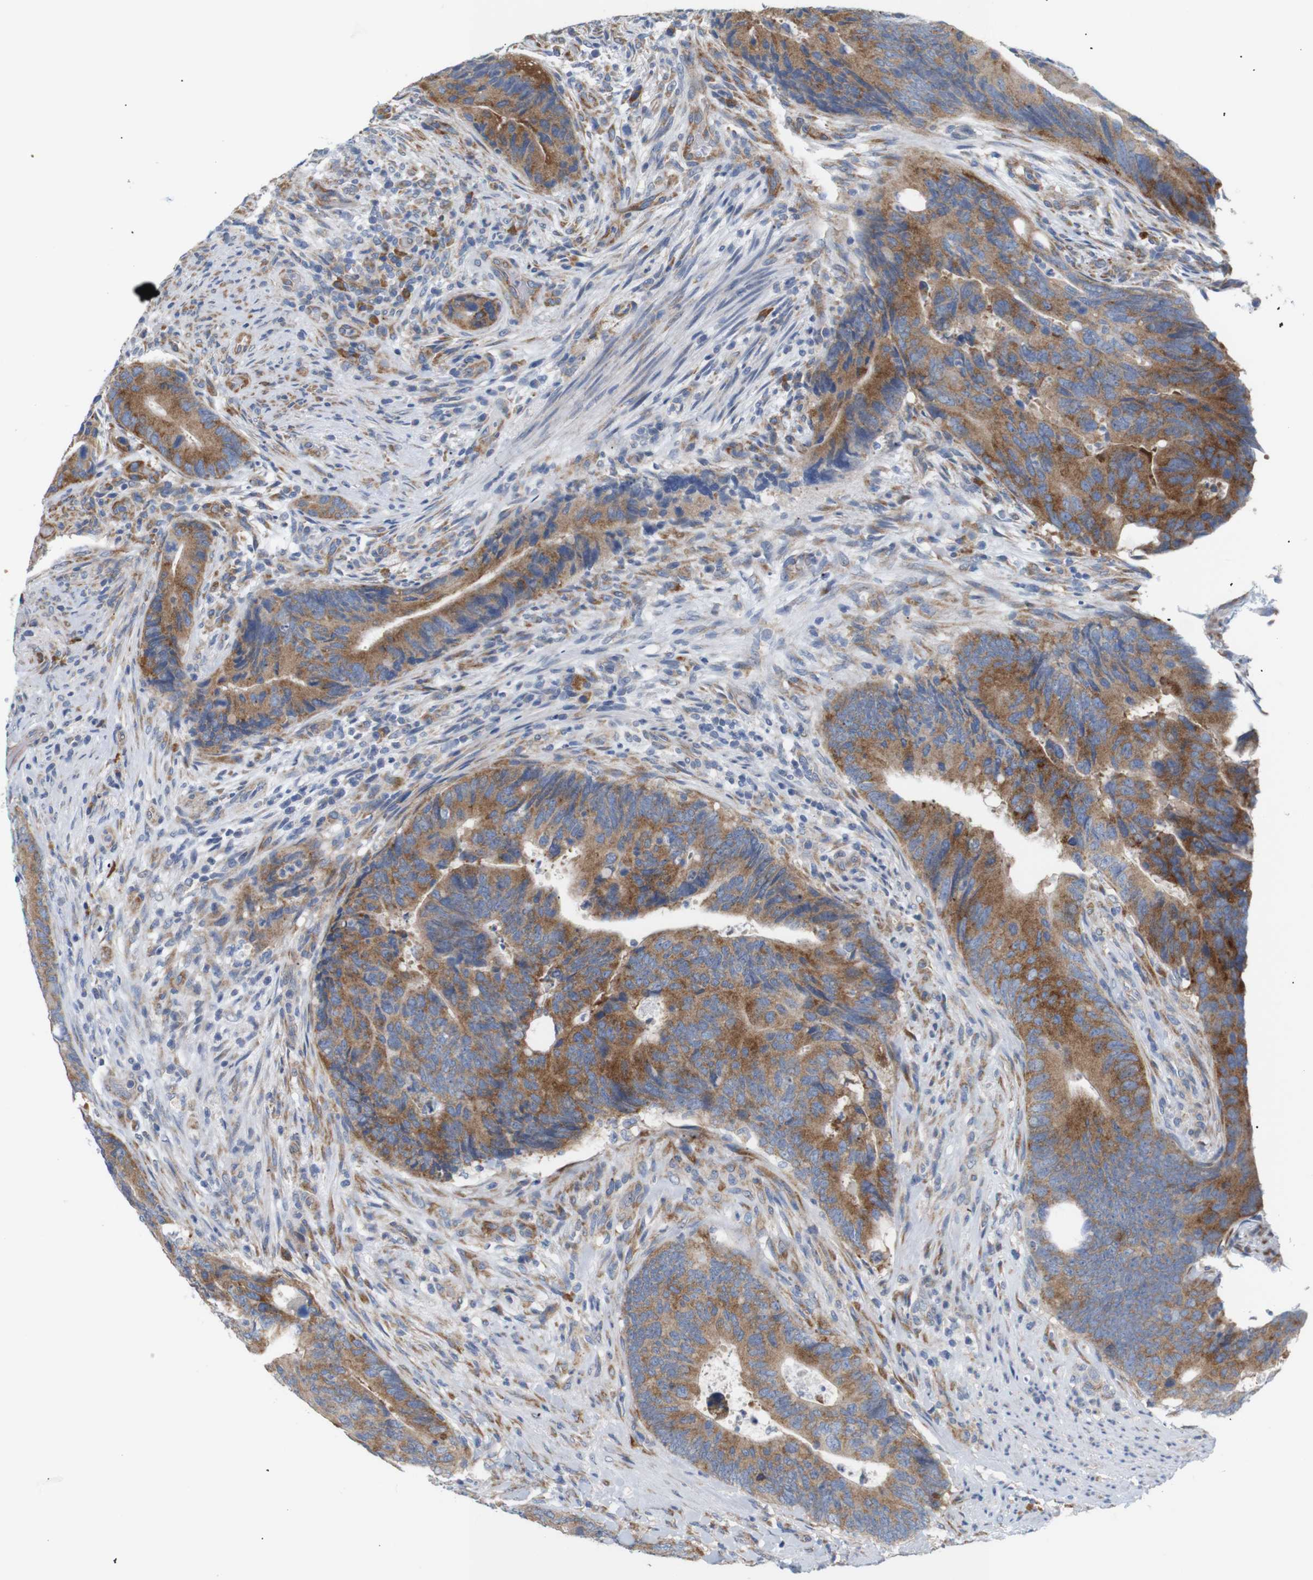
{"staining": {"intensity": "moderate", "quantity": ">75%", "location": "cytoplasmic/membranous"}, "tissue": "colorectal cancer", "cell_type": "Tumor cells", "image_type": "cancer", "snomed": [{"axis": "morphology", "description": "Normal tissue, NOS"}, {"axis": "morphology", "description": "Adenocarcinoma, NOS"}, {"axis": "topography", "description": "Colon"}], "caption": "Protein analysis of colorectal cancer (adenocarcinoma) tissue demonstrates moderate cytoplasmic/membranous staining in about >75% of tumor cells.", "gene": "TRIM5", "patient": {"sex": "male", "age": 56}}